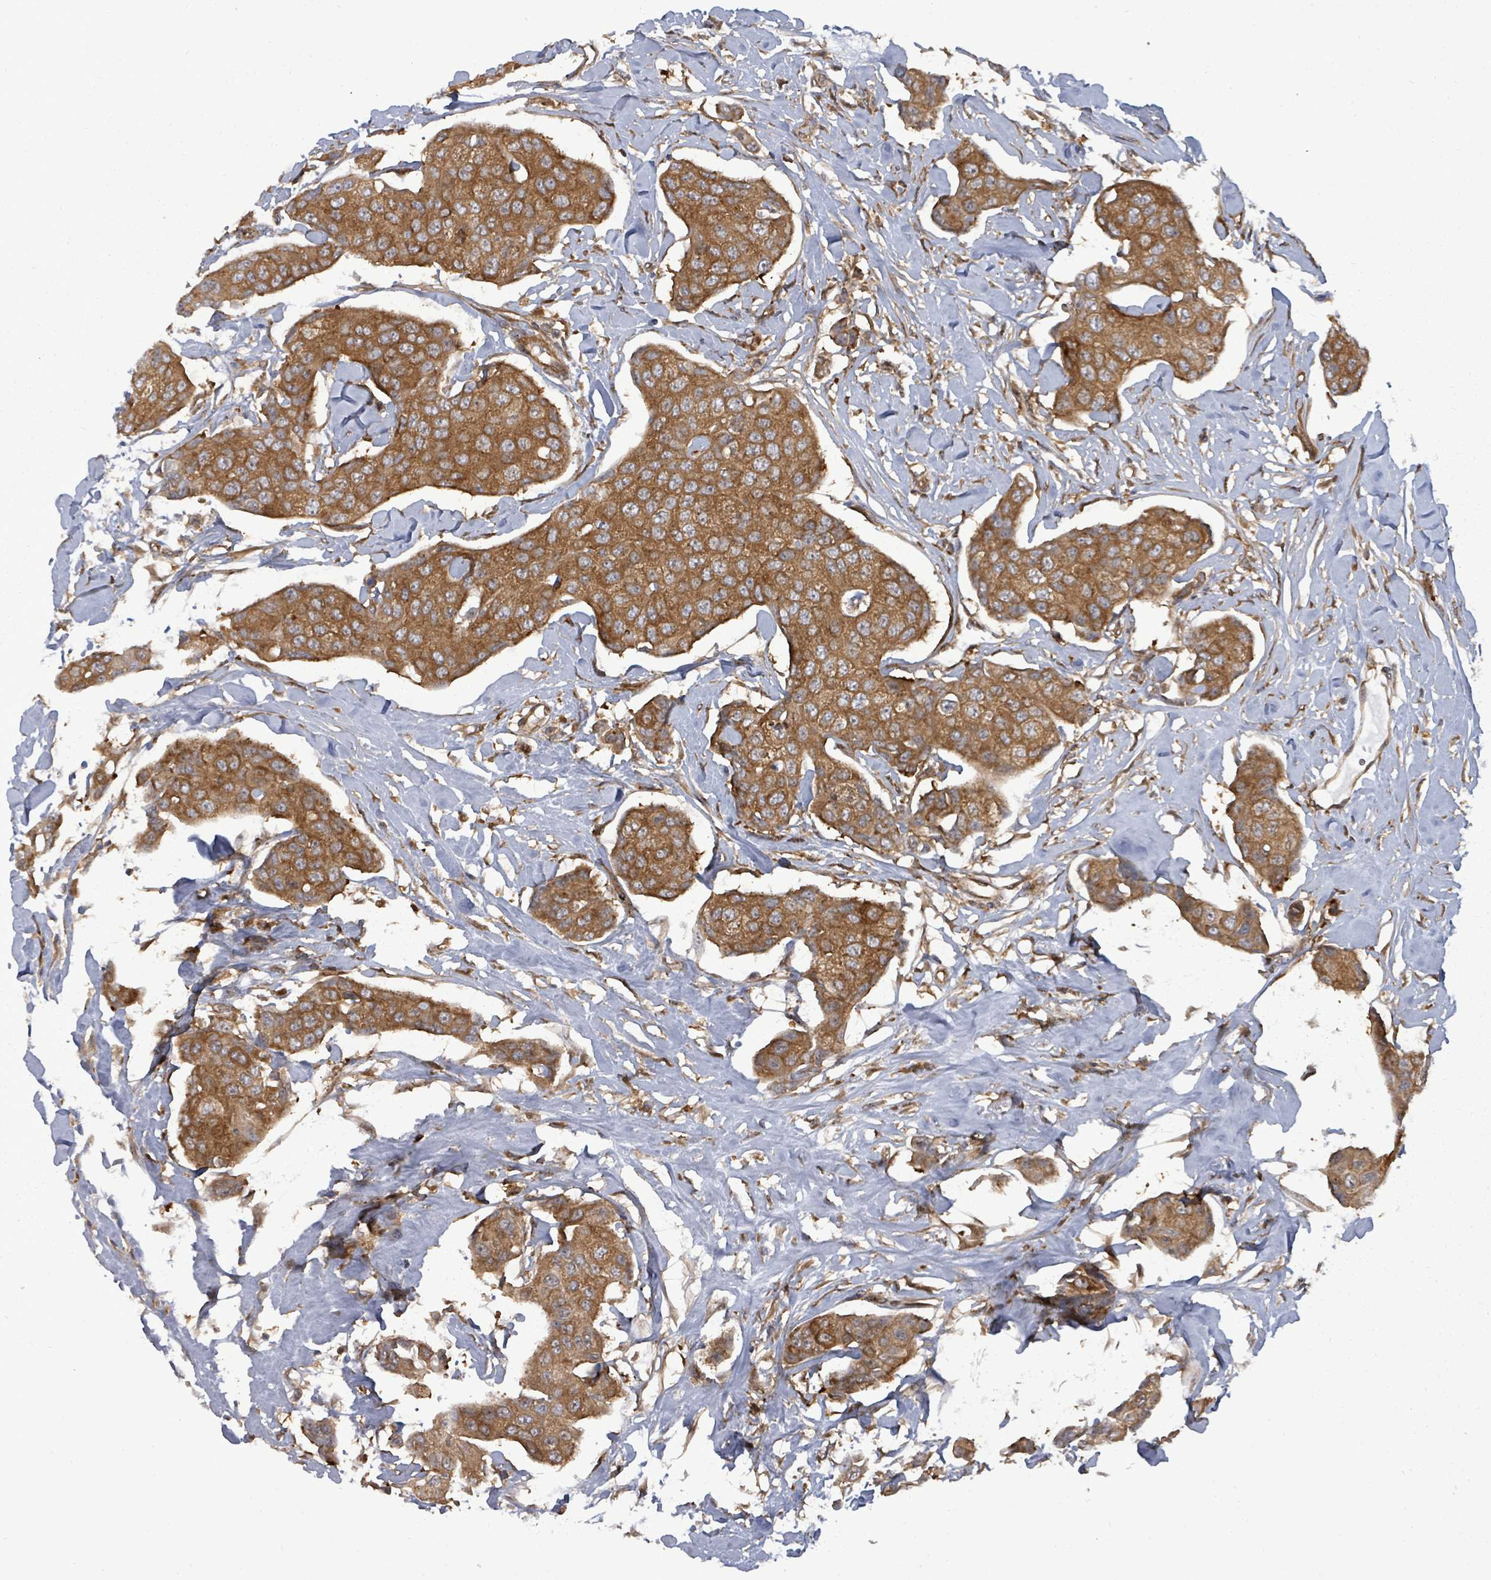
{"staining": {"intensity": "strong", "quantity": ">75%", "location": "cytoplasmic/membranous"}, "tissue": "breast cancer", "cell_type": "Tumor cells", "image_type": "cancer", "snomed": [{"axis": "morphology", "description": "Duct carcinoma"}, {"axis": "topography", "description": "Breast"}, {"axis": "topography", "description": "Lymph node"}], "caption": "Strong cytoplasmic/membranous protein expression is identified in approximately >75% of tumor cells in breast cancer.", "gene": "EIF3C", "patient": {"sex": "female", "age": 80}}